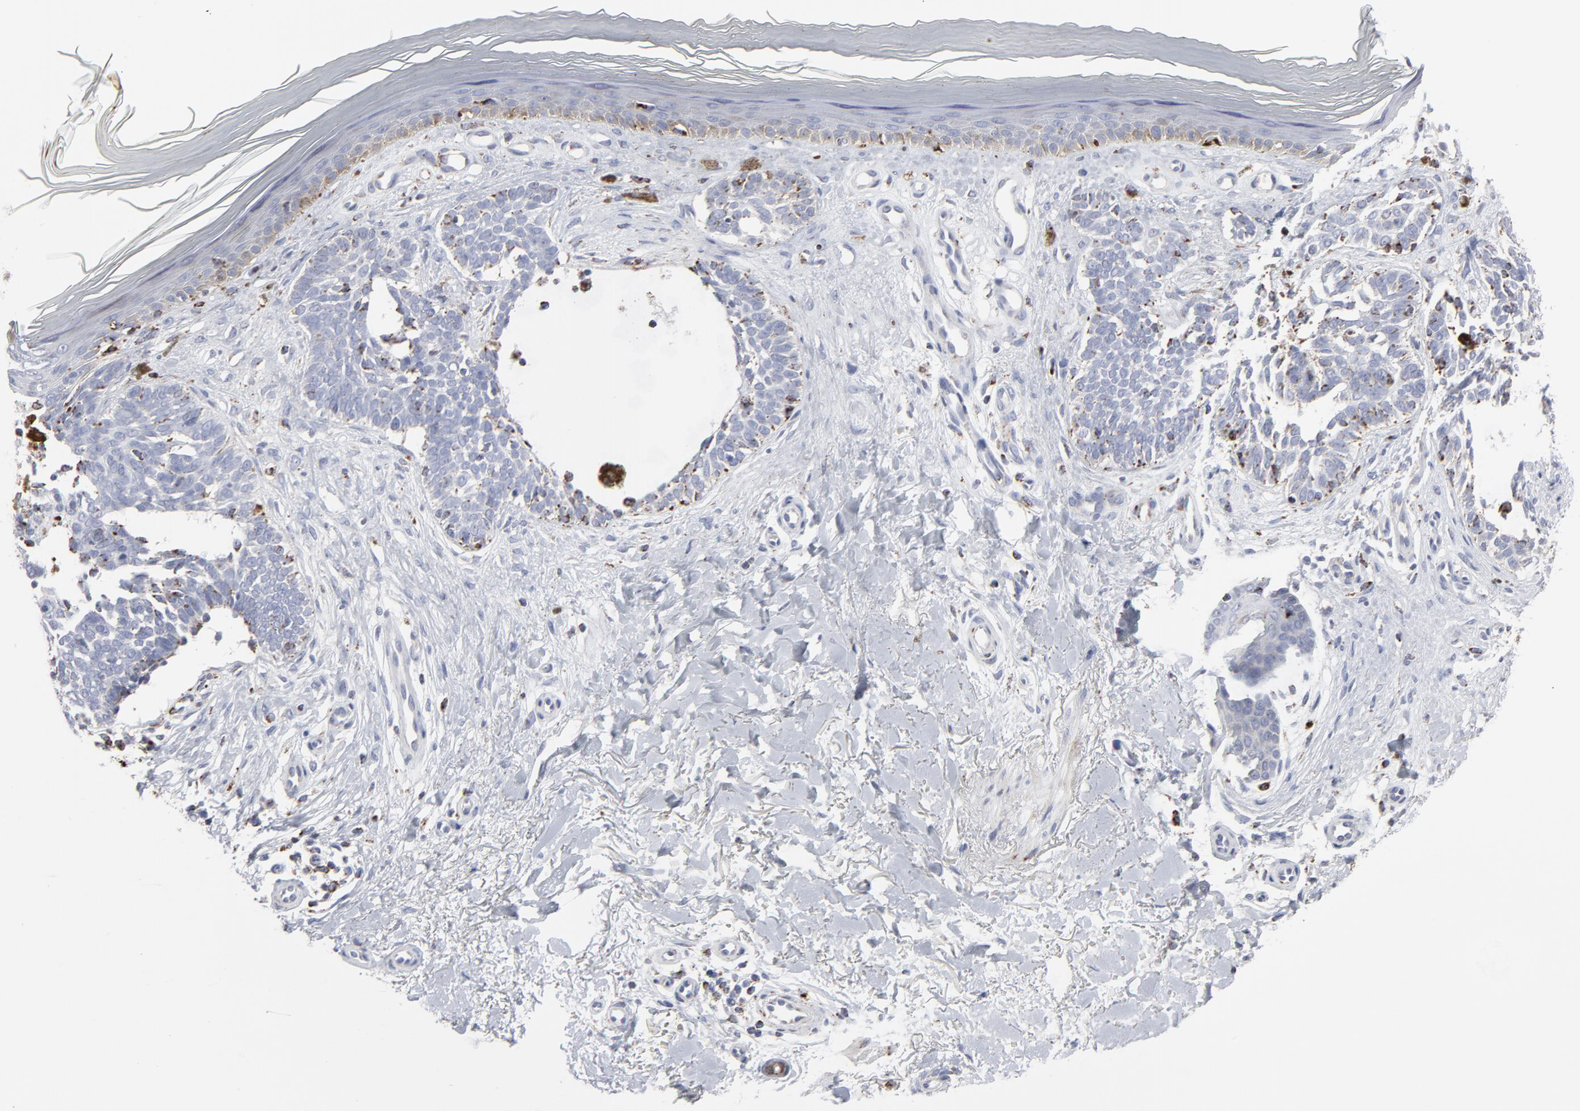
{"staining": {"intensity": "weak", "quantity": "<25%", "location": "cytoplasmic/membranous"}, "tissue": "skin cancer", "cell_type": "Tumor cells", "image_type": "cancer", "snomed": [{"axis": "morphology", "description": "Normal tissue, NOS"}, {"axis": "morphology", "description": "Basal cell carcinoma"}, {"axis": "topography", "description": "Skin"}], "caption": "This is a histopathology image of immunohistochemistry (IHC) staining of skin basal cell carcinoma, which shows no positivity in tumor cells.", "gene": "TXNRD2", "patient": {"sex": "female", "age": 58}}